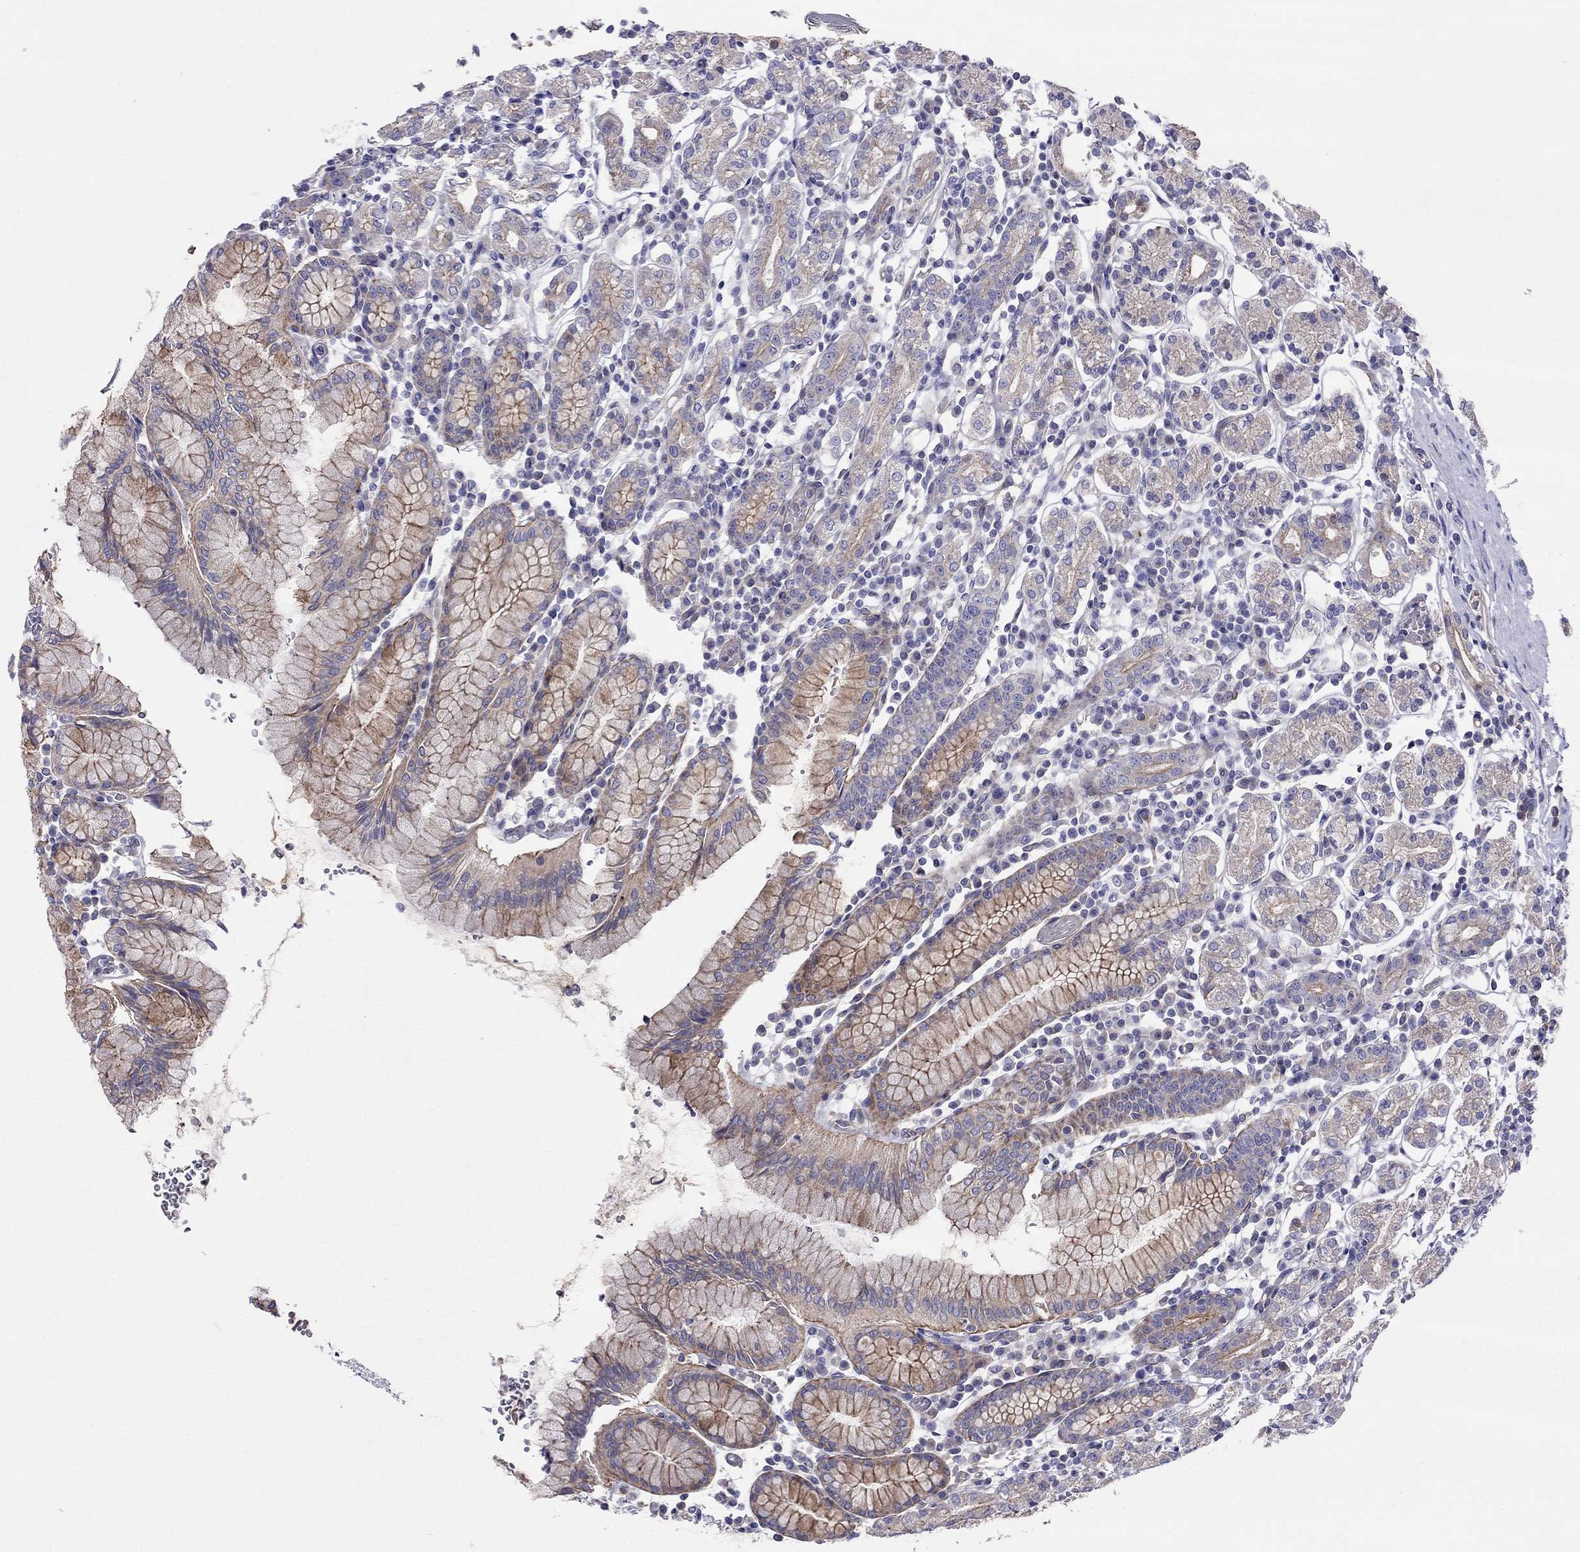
{"staining": {"intensity": "moderate", "quantity": "25%-75%", "location": "cytoplasmic/membranous"}, "tissue": "stomach", "cell_type": "Glandular cells", "image_type": "normal", "snomed": [{"axis": "morphology", "description": "Normal tissue, NOS"}, {"axis": "topography", "description": "Stomach, upper"}, {"axis": "topography", "description": "Stomach"}], "caption": "Brown immunohistochemical staining in benign human stomach displays moderate cytoplasmic/membranous positivity in about 25%-75% of glandular cells. Immunohistochemistry stains the protein of interest in brown and the nuclei are stained blue.", "gene": "ENOX1", "patient": {"sex": "male", "age": 62}}